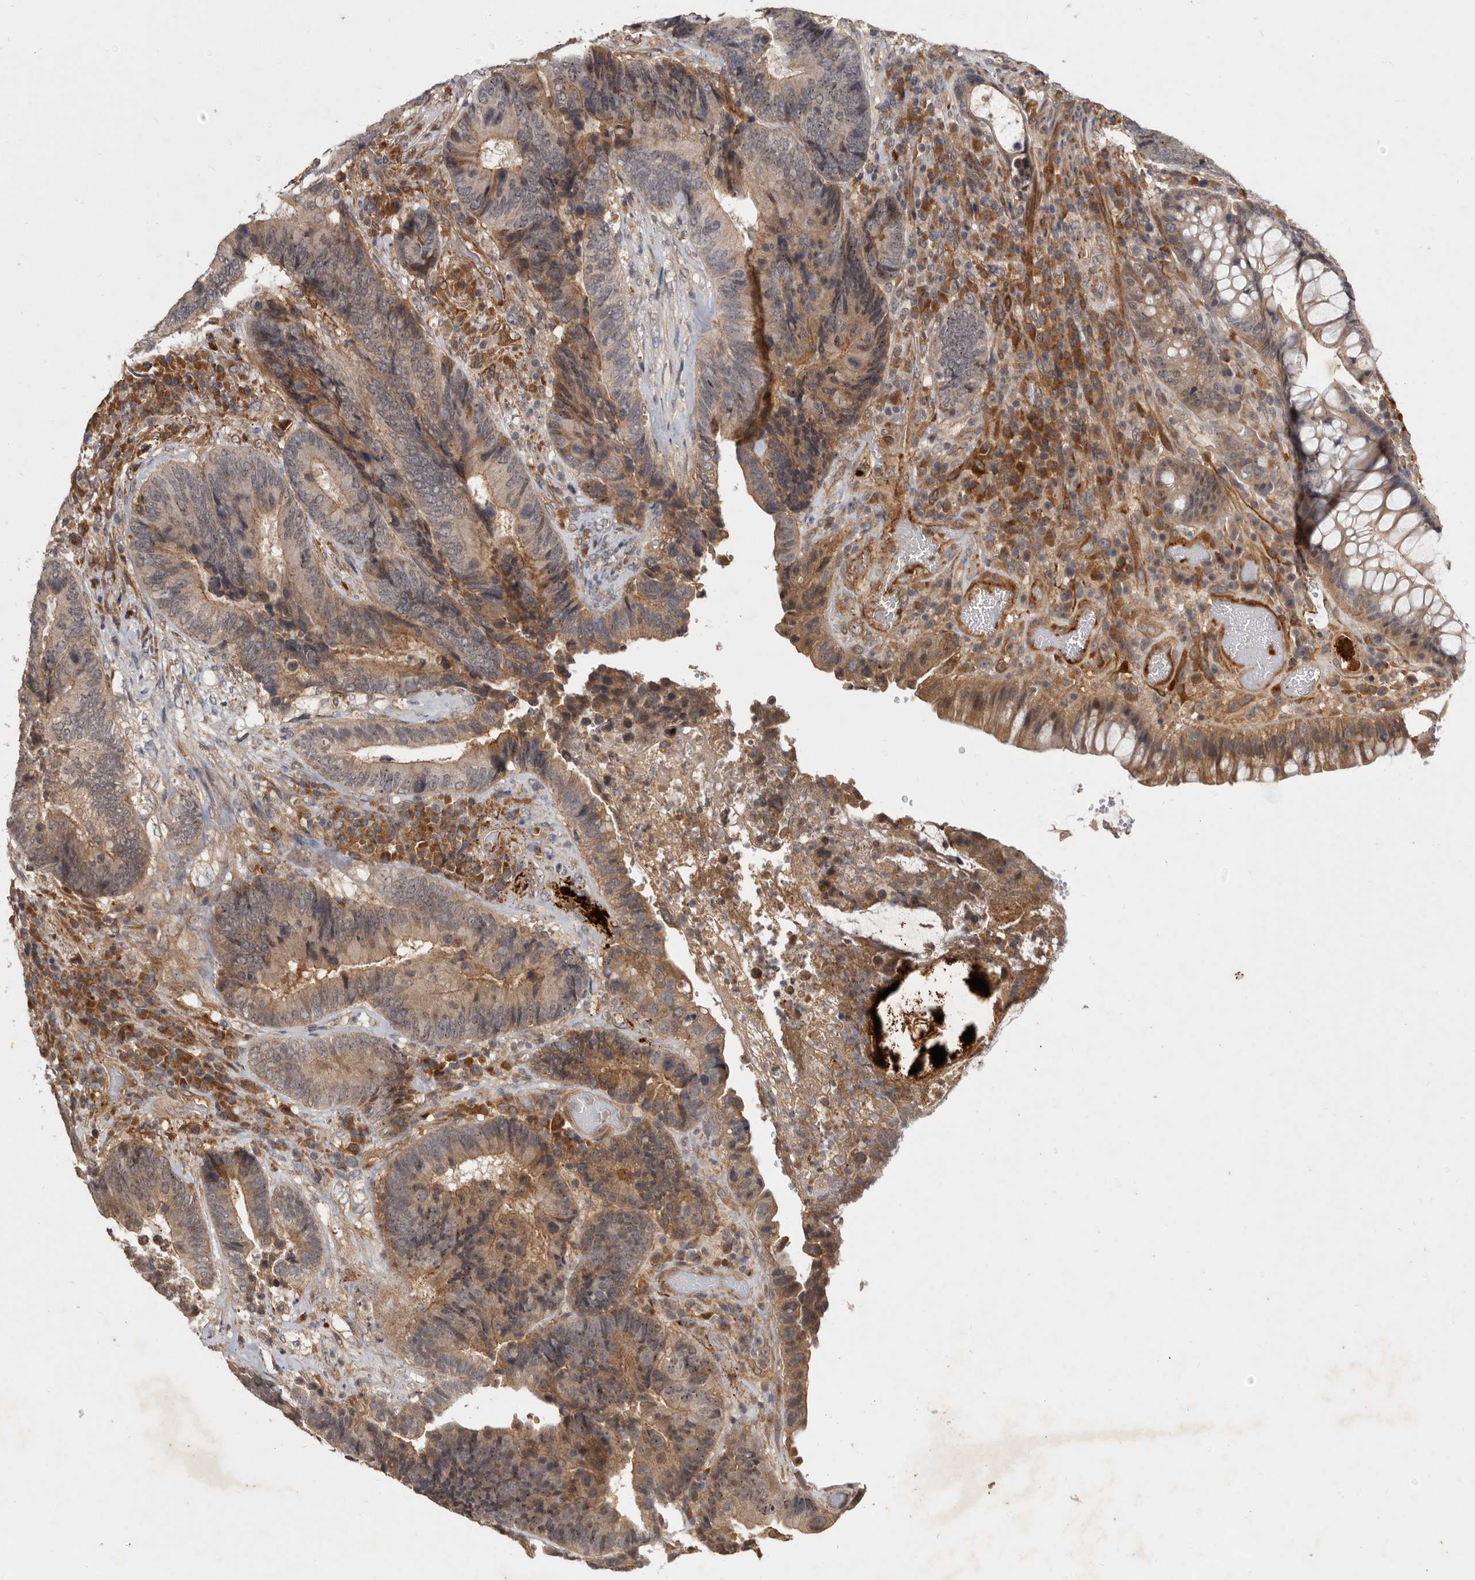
{"staining": {"intensity": "moderate", "quantity": "25%-75%", "location": "cytoplasmic/membranous"}, "tissue": "colorectal cancer", "cell_type": "Tumor cells", "image_type": "cancer", "snomed": [{"axis": "morphology", "description": "Adenocarcinoma, NOS"}, {"axis": "topography", "description": "Rectum"}], "caption": "The image exhibits staining of adenocarcinoma (colorectal), revealing moderate cytoplasmic/membranous protein expression (brown color) within tumor cells. Nuclei are stained in blue.", "gene": "DNAJC28", "patient": {"sex": "female", "age": 89}}